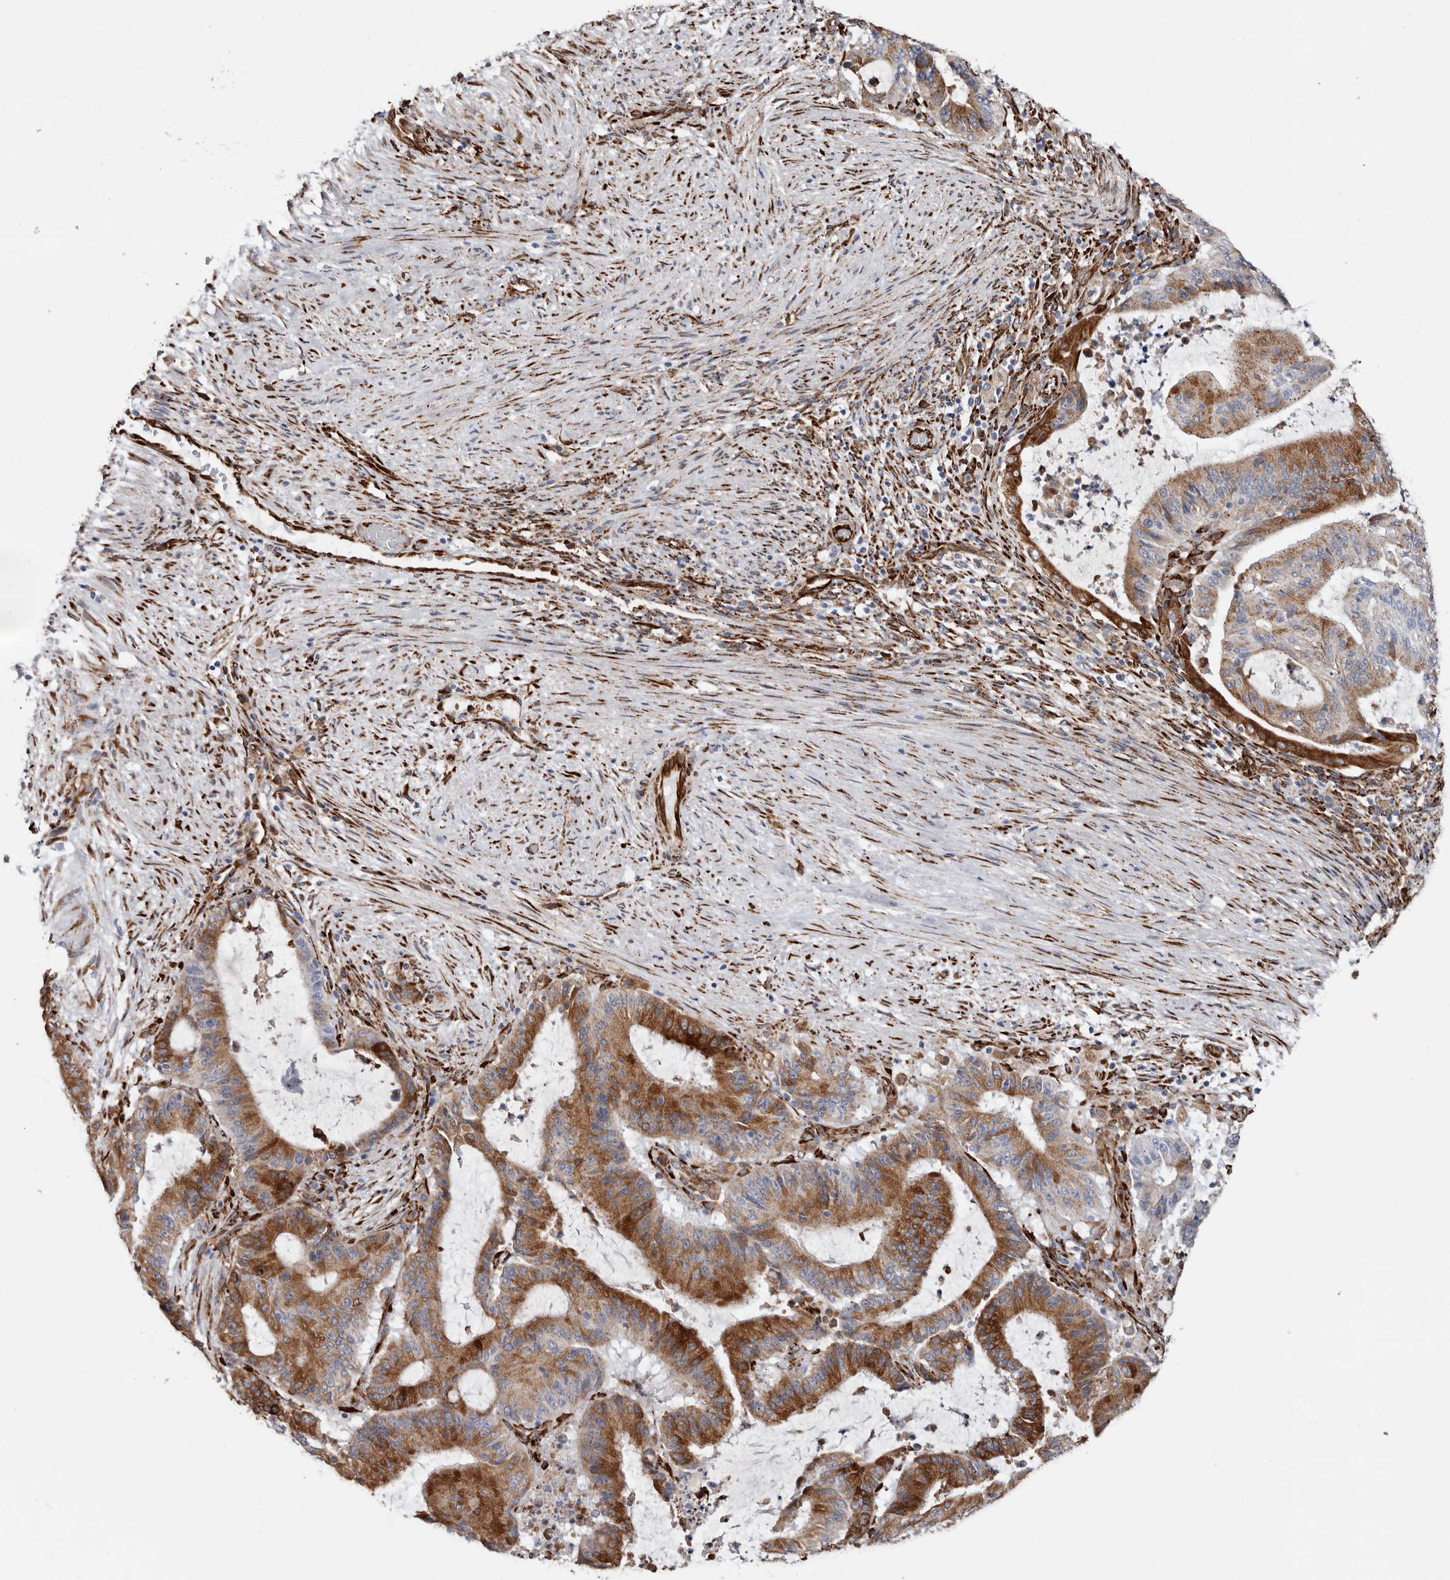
{"staining": {"intensity": "moderate", "quantity": ">75%", "location": "cytoplasmic/membranous"}, "tissue": "liver cancer", "cell_type": "Tumor cells", "image_type": "cancer", "snomed": [{"axis": "morphology", "description": "Normal tissue, NOS"}, {"axis": "morphology", "description": "Cholangiocarcinoma"}, {"axis": "topography", "description": "Liver"}, {"axis": "topography", "description": "Peripheral nerve tissue"}], "caption": "Liver cholangiocarcinoma tissue reveals moderate cytoplasmic/membranous positivity in approximately >75% of tumor cells", "gene": "SEMA3E", "patient": {"sex": "female", "age": 73}}